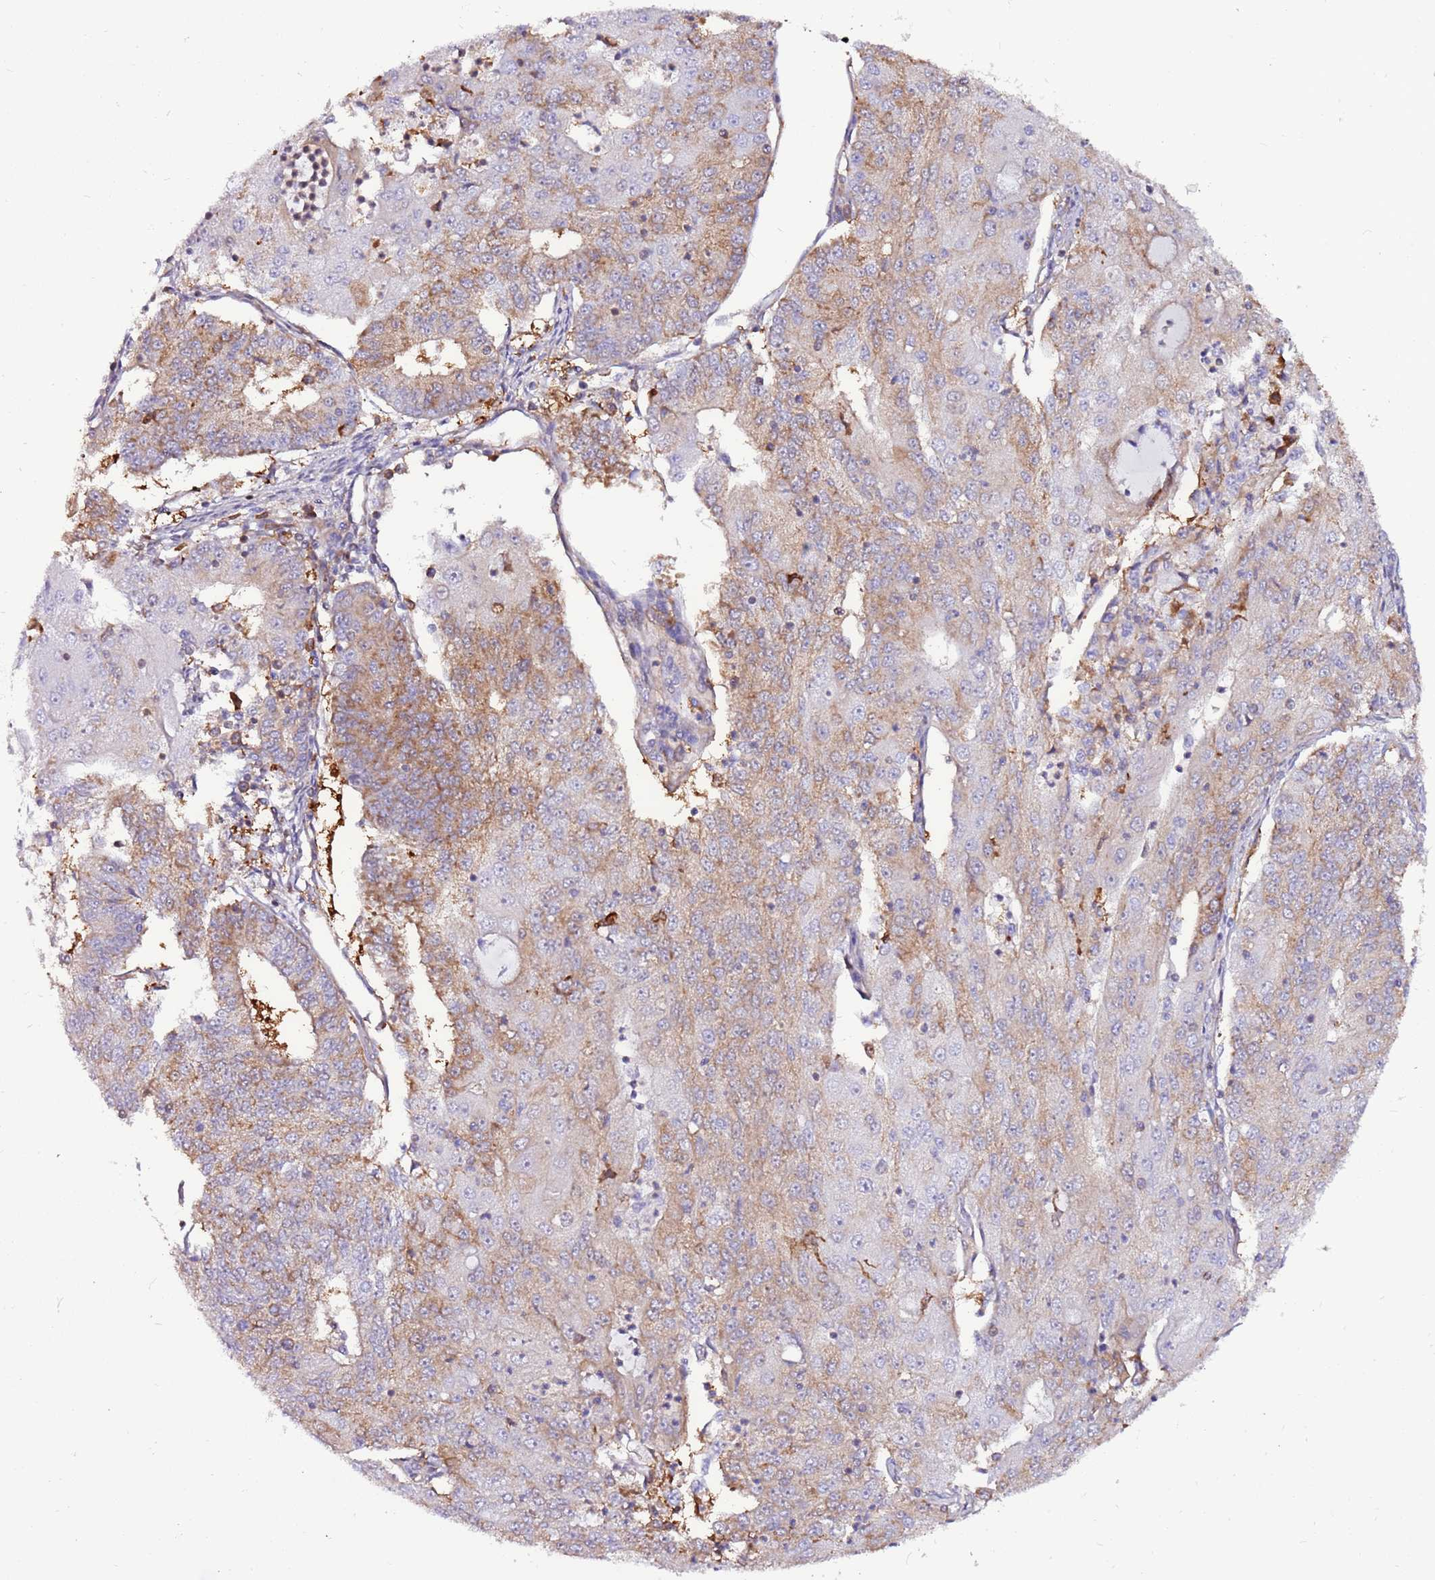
{"staining": {"intensity": "moderate", "quantity": "25%-75%", "location": "cytoplasmic/membranous"}, "tissue": "endometrial cancer", "cell_type": "Tumor cells", "image_type": "cancer", "snomed": [{"axis": "morphology", "description": "Adenocarcinoma, NOS"}, {"axis": "topography", "description": "Endometrium"}], "caption": "The image reveals immunohistochemical staining of adenocarcinoma (endometrial). There is moderate cytoplasmic/membranous staining is present in approximately 25%-75% of tumor cells. The protein is stained brown, and the nuclei are stained in blue (DAB (3,3'-diaminobenzidine) IHC with brightfield microscopy, high magnification).", "gene": "ATXN2L", "patient": {"sex": "female", "age": 56}}